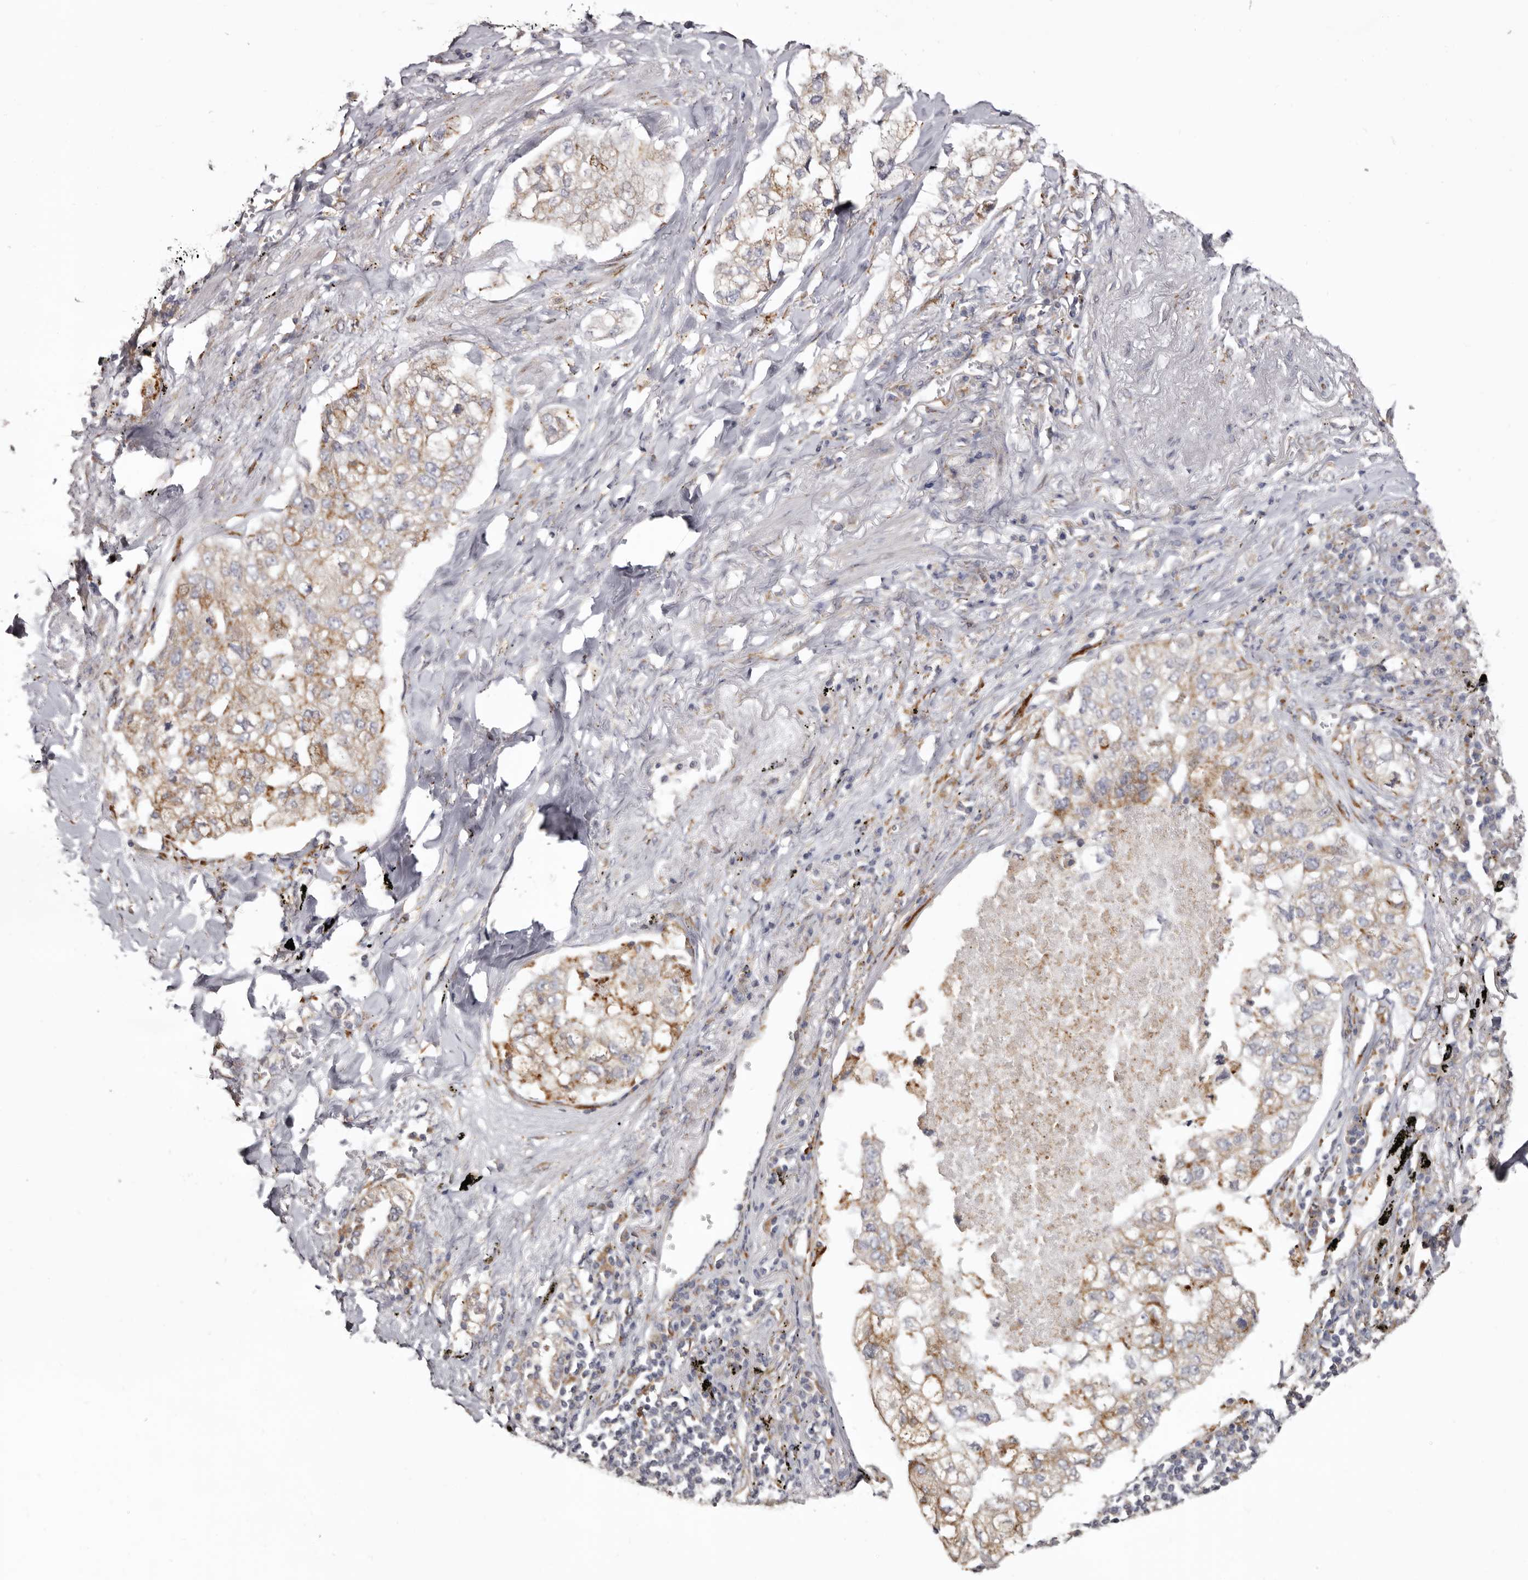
{"staining": {"intensity": "moderate", "quantity": "25%-75%", "location": "cytoplasmic/membranous"}, "tissue": "lung cancer", "cell_type": "Tumor cells", "image_type": "cancer", "snomed": [{"axis": "morphology", "description": "Adenocarcinoma, NOS"}, {"axis": "topography", "description": "Lung"}], "caption": "Immunohistochemistry (IHC) photomicrograph of neoplastic tissue: human lung cancer stained using immunohistochemistry exhibits medium levels of moderate protein expression localized specifically in the cytoplasmic/membranous of tumor cells, appearing as a cytoplasmic/membranous brown color.", "gene": "PIGX", "patient": {"sex": "male", "age": 65}}